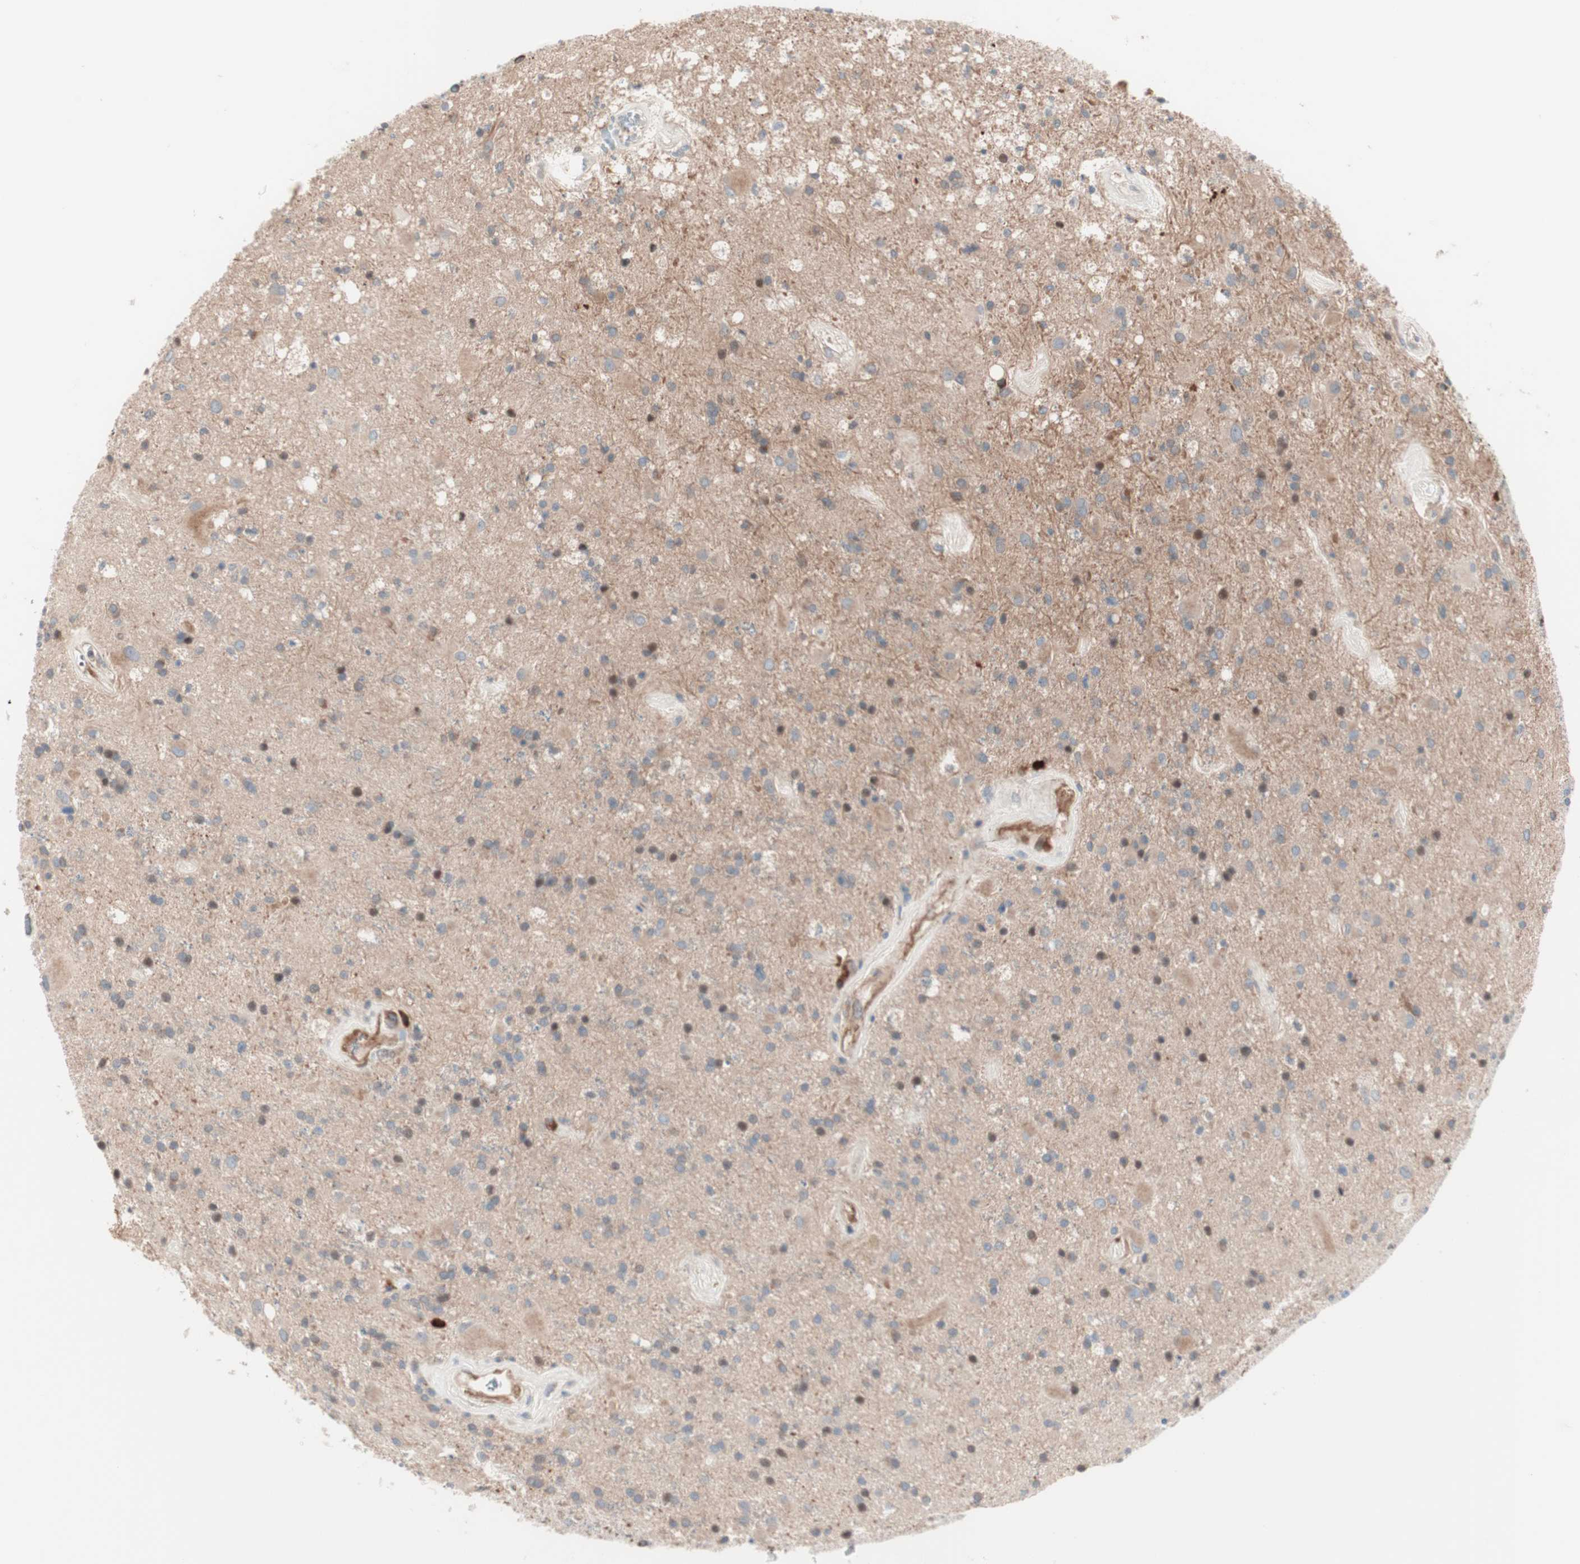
{"staining": {"intensity": "negative", "quantity": "none", "location": "none"}, "tissue": "glioma", "cell_type": "Tumor cells", "image_type": "cancer", "snomed": [{"axis": "morphology", "description": "Glioma, malignant, Low grade"}, {"axis": "topography", "description": "Brain"}], "caption": "IHC of malignant glioma (low-grade) demonstrates no expression in tumor cells.", "gene": "ALG5", "patient": {"sex": "male", "age": 58}}